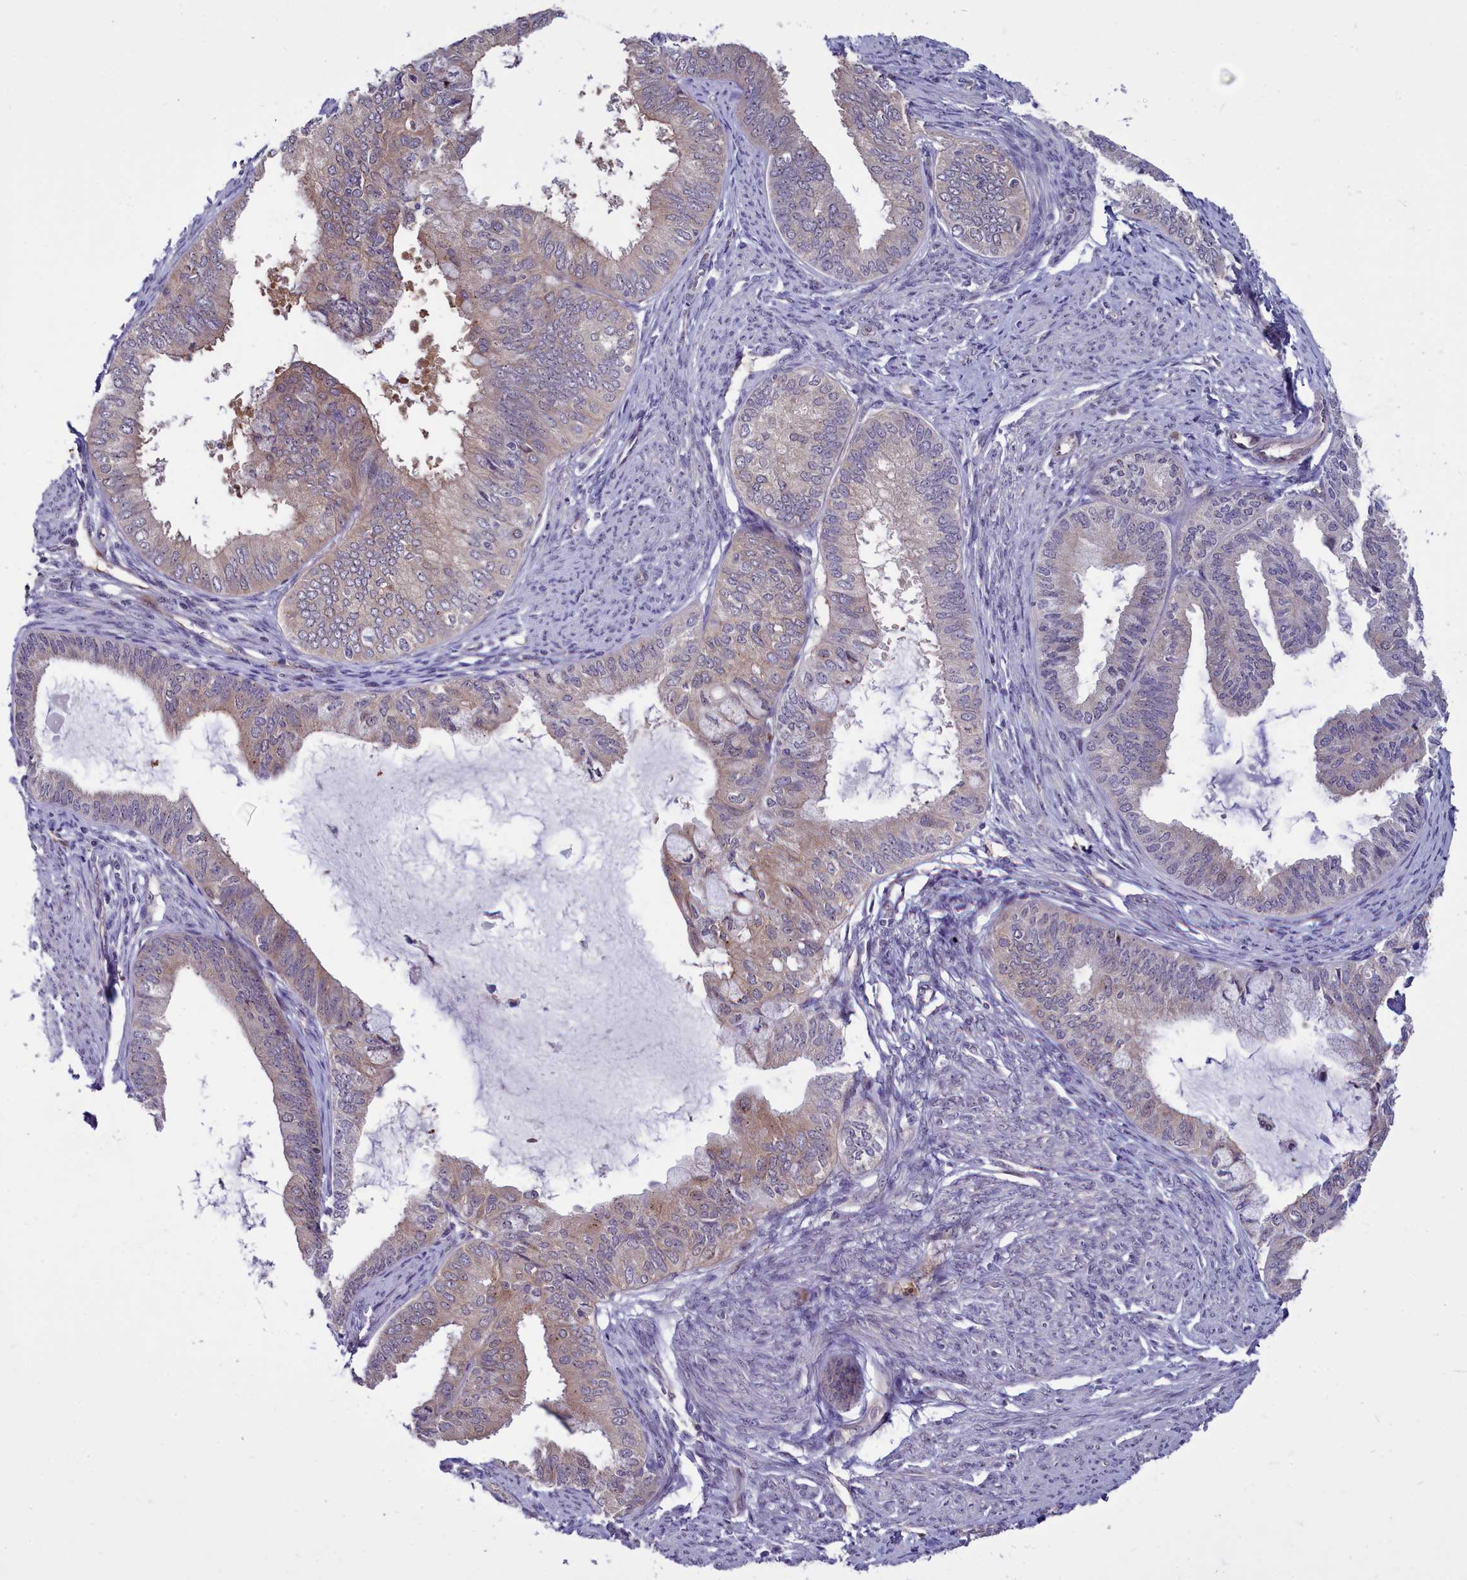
{"staining": {"intensity": "weak", "quantity": "25%-75%", "location": "cytoplasmic/membranous"}, "tissue": "endometrial cancer", "cell_type": "Tumor cells", "image_type": "cancer", "snomed": [{"axis": "morphology", "description": "Adenocarcinoma, NOS"}, {"axis": "topography", "description": "Endometrium"}], "caption": "An immunohistochemistry histopathology image of neoplastic tissue is shown. Protein staining in brown shows weak cytoplasmic/membranous positivity in adenocarcinoma (endometrial) within tumor cells.", "gene": "BCAR1", "patient": {"sex": "female", "age": 86}}